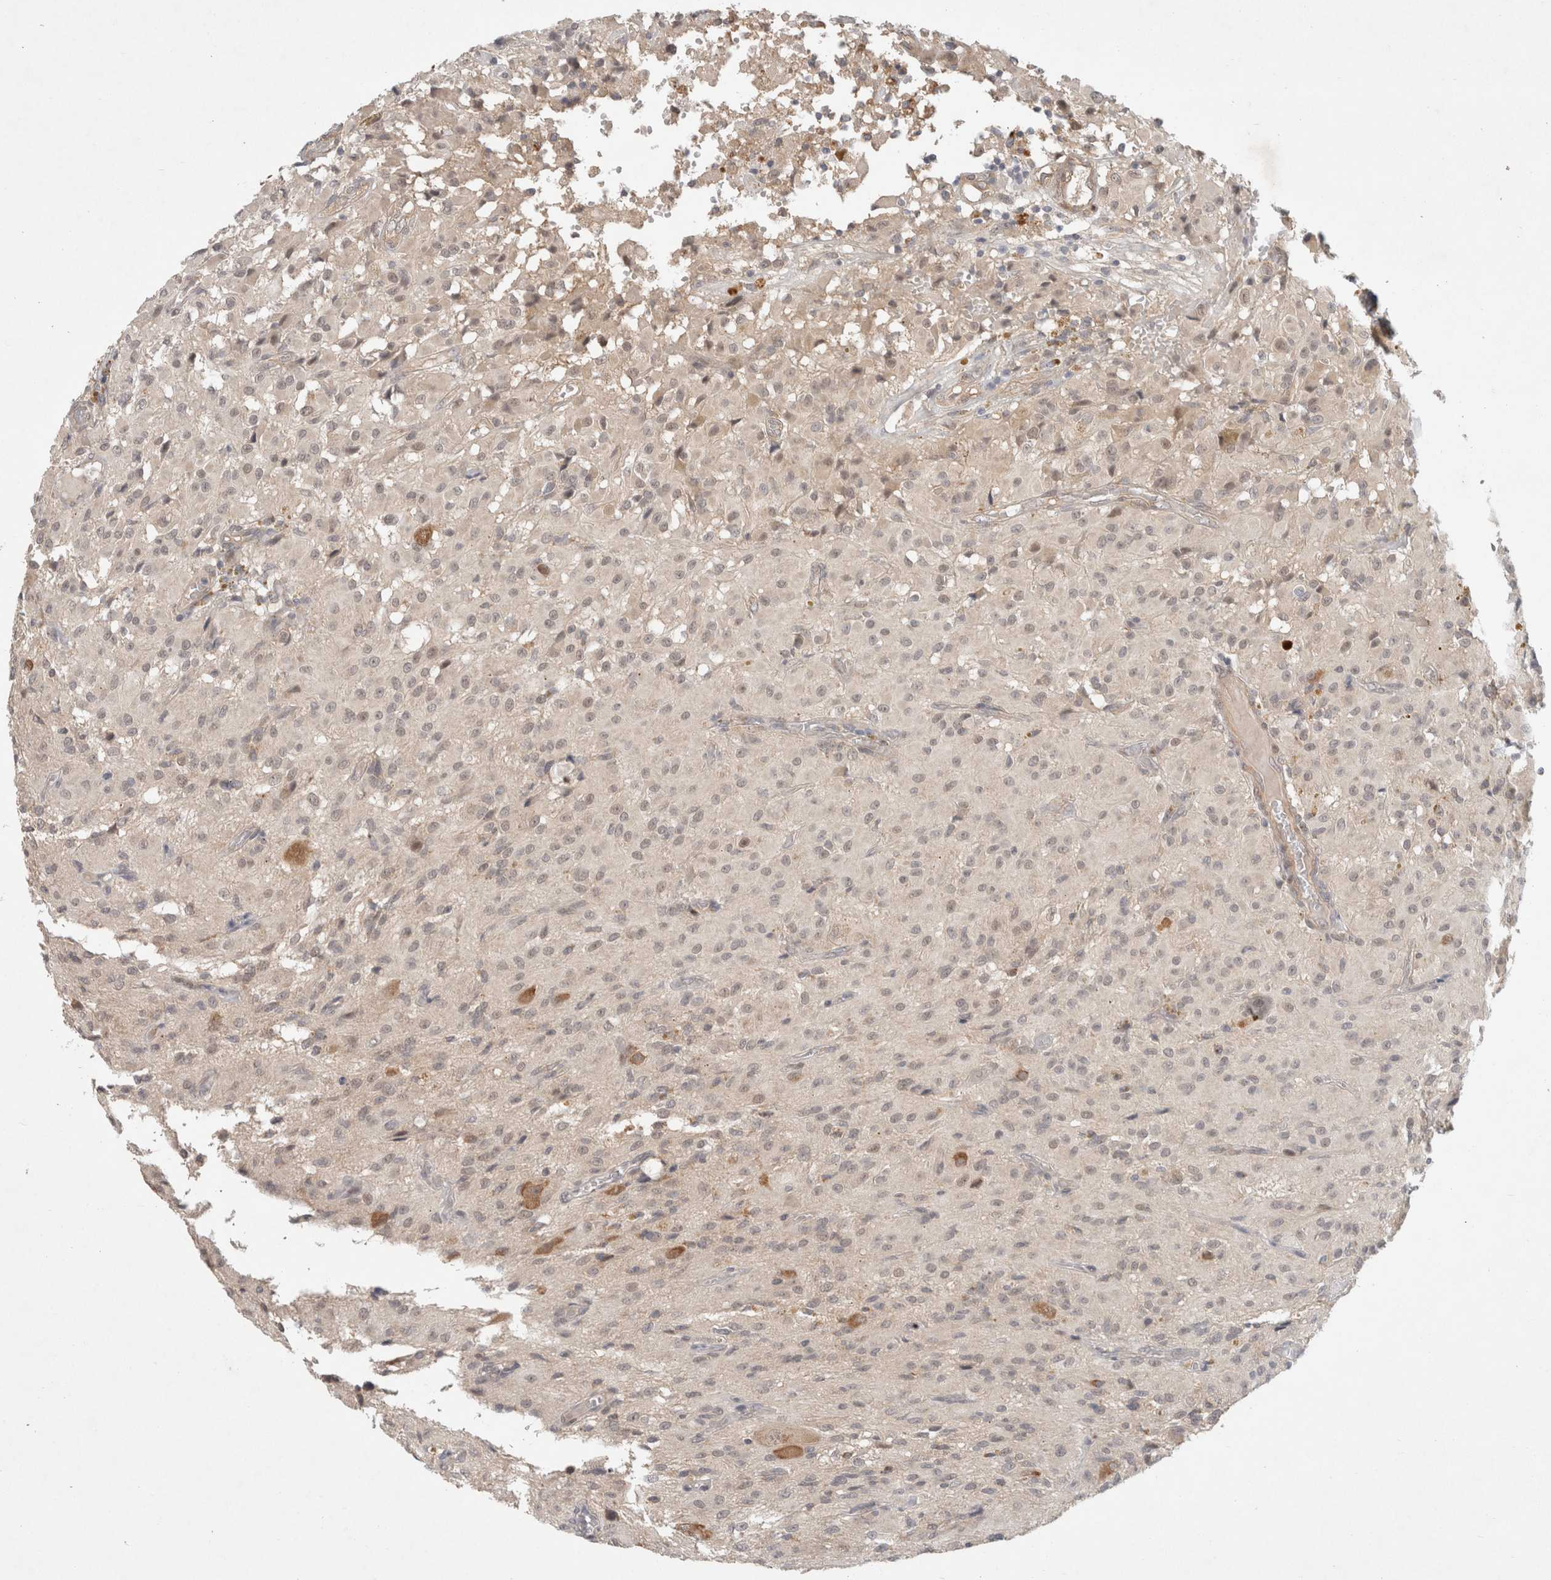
{"staining": {"intensity": "weak", "quantity": "<25%", "location": "cytoplasmic/membranous"}, "tissue": "glioma", "cell_type": "Tumor cells", "image_type": "cancer", "snomed": [{"axis": "morphology", "description": "Glioma, malignant, High grade"}, {"axis": "topography", "description": "Brain"}], "caption": "IHC photomicrograph of neoplastic tissue: glioma stained with DAB shows no significant protein staining in tumor cells.", "gene": "RASAL2", "patient": {"sex": "female", "age": 59}}